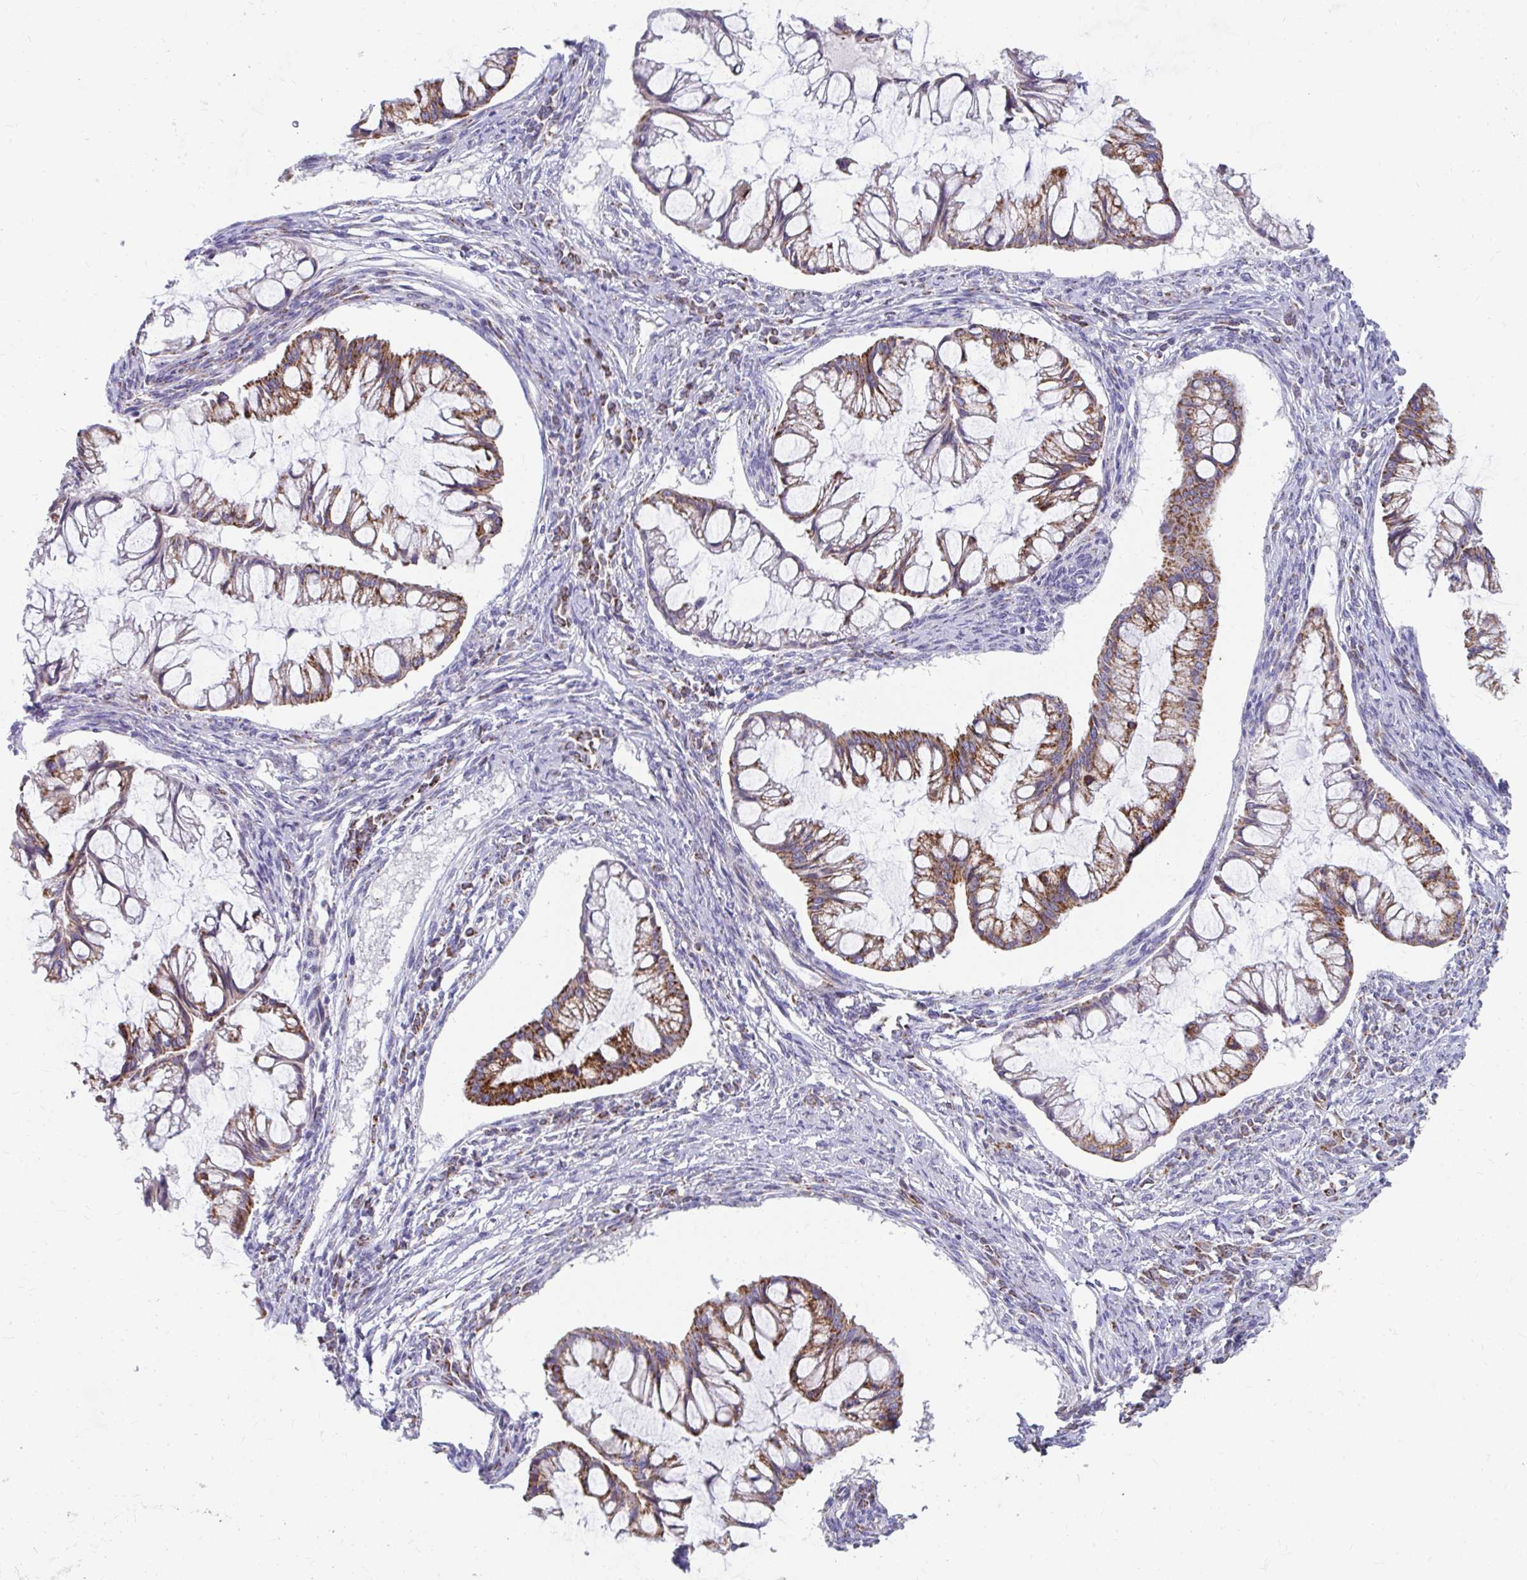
{"staining": {"intensity": "strong", "quantity": "25%-75%", "location": "cytoplasmic/membranous"}, "tissue": "ovarian cancer", "cell_type": "Tumor cells", "image_type": "cancer", "snomed": [{"axis": "morphology", "description": "Cystadenocarcinoma, mucinous, NOS"}, {"axis": "topography", "description": "Ovary"}], "caption": "Protein expression analysis of mucinous cystadenocarcinoma (ovarian) displays strong cytoplasmic/membranous expression in about 25%-75% of tumor cells. Immunohistochemistry (ihc) stains the protein in brown and the nuclei are stained blue.", "gene": "EXOC5", "patient": {"sex": "female", "age": 73}}